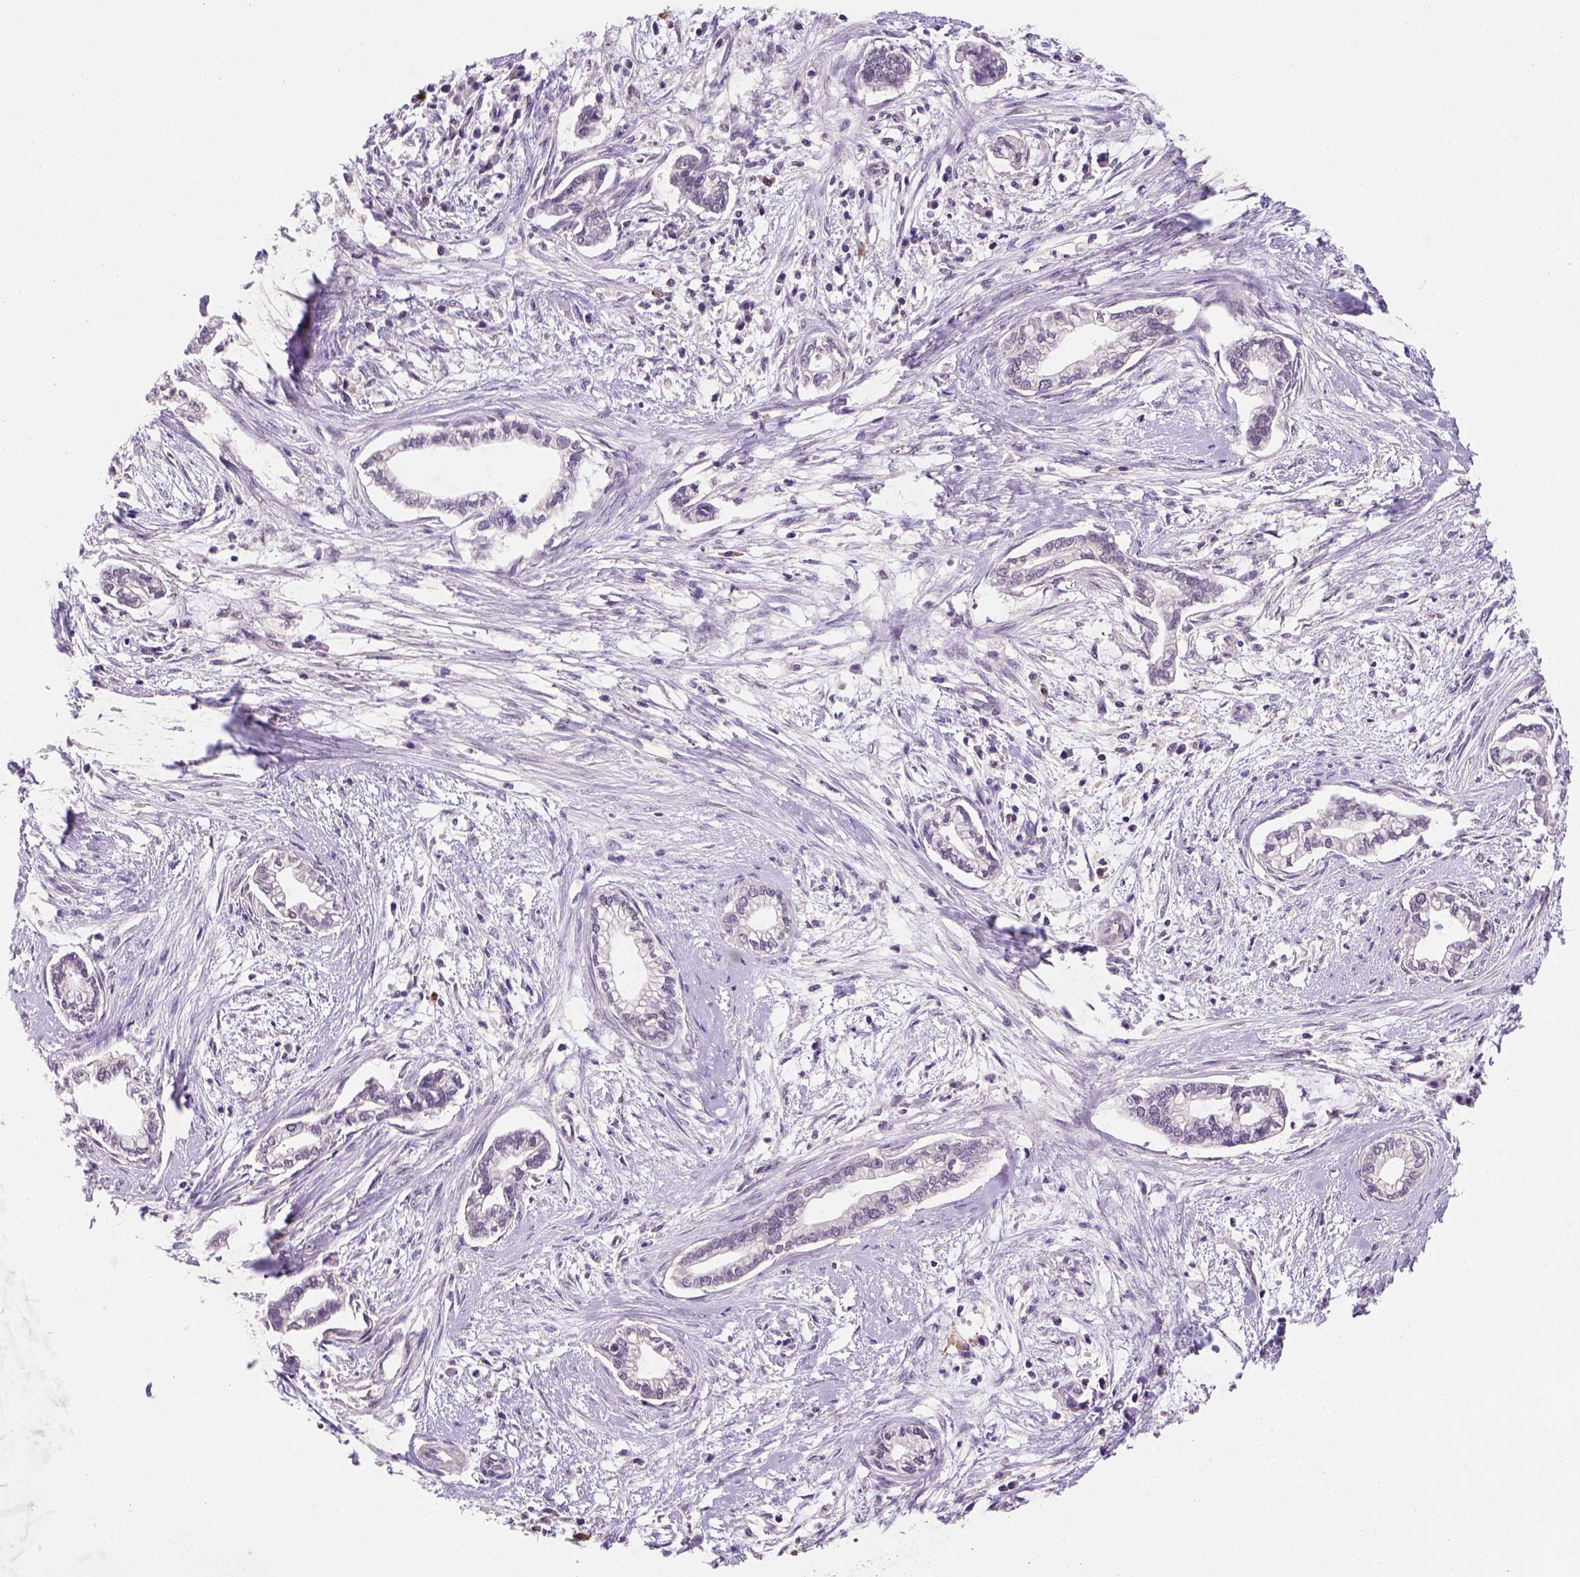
{"staining": {"intensity": "weak", "quantity": "<25%", "location": "cytoplasmic/membranous,nuclear"}, "tissue": "cervical cancer", "cell_type": "Tumor cells", "image_type": "cancer", "snomed": [{"axis": "morphology", "description": "Adenocarcinoma, NOS"}, {"axis": "topography", "description": "Cervix"}], "caption": "The histopathology image exhibits no significant expression in tumor cells of cervical cancer.", "gene": "SCML4", "patient": {"sex": "female", "age": 62}}